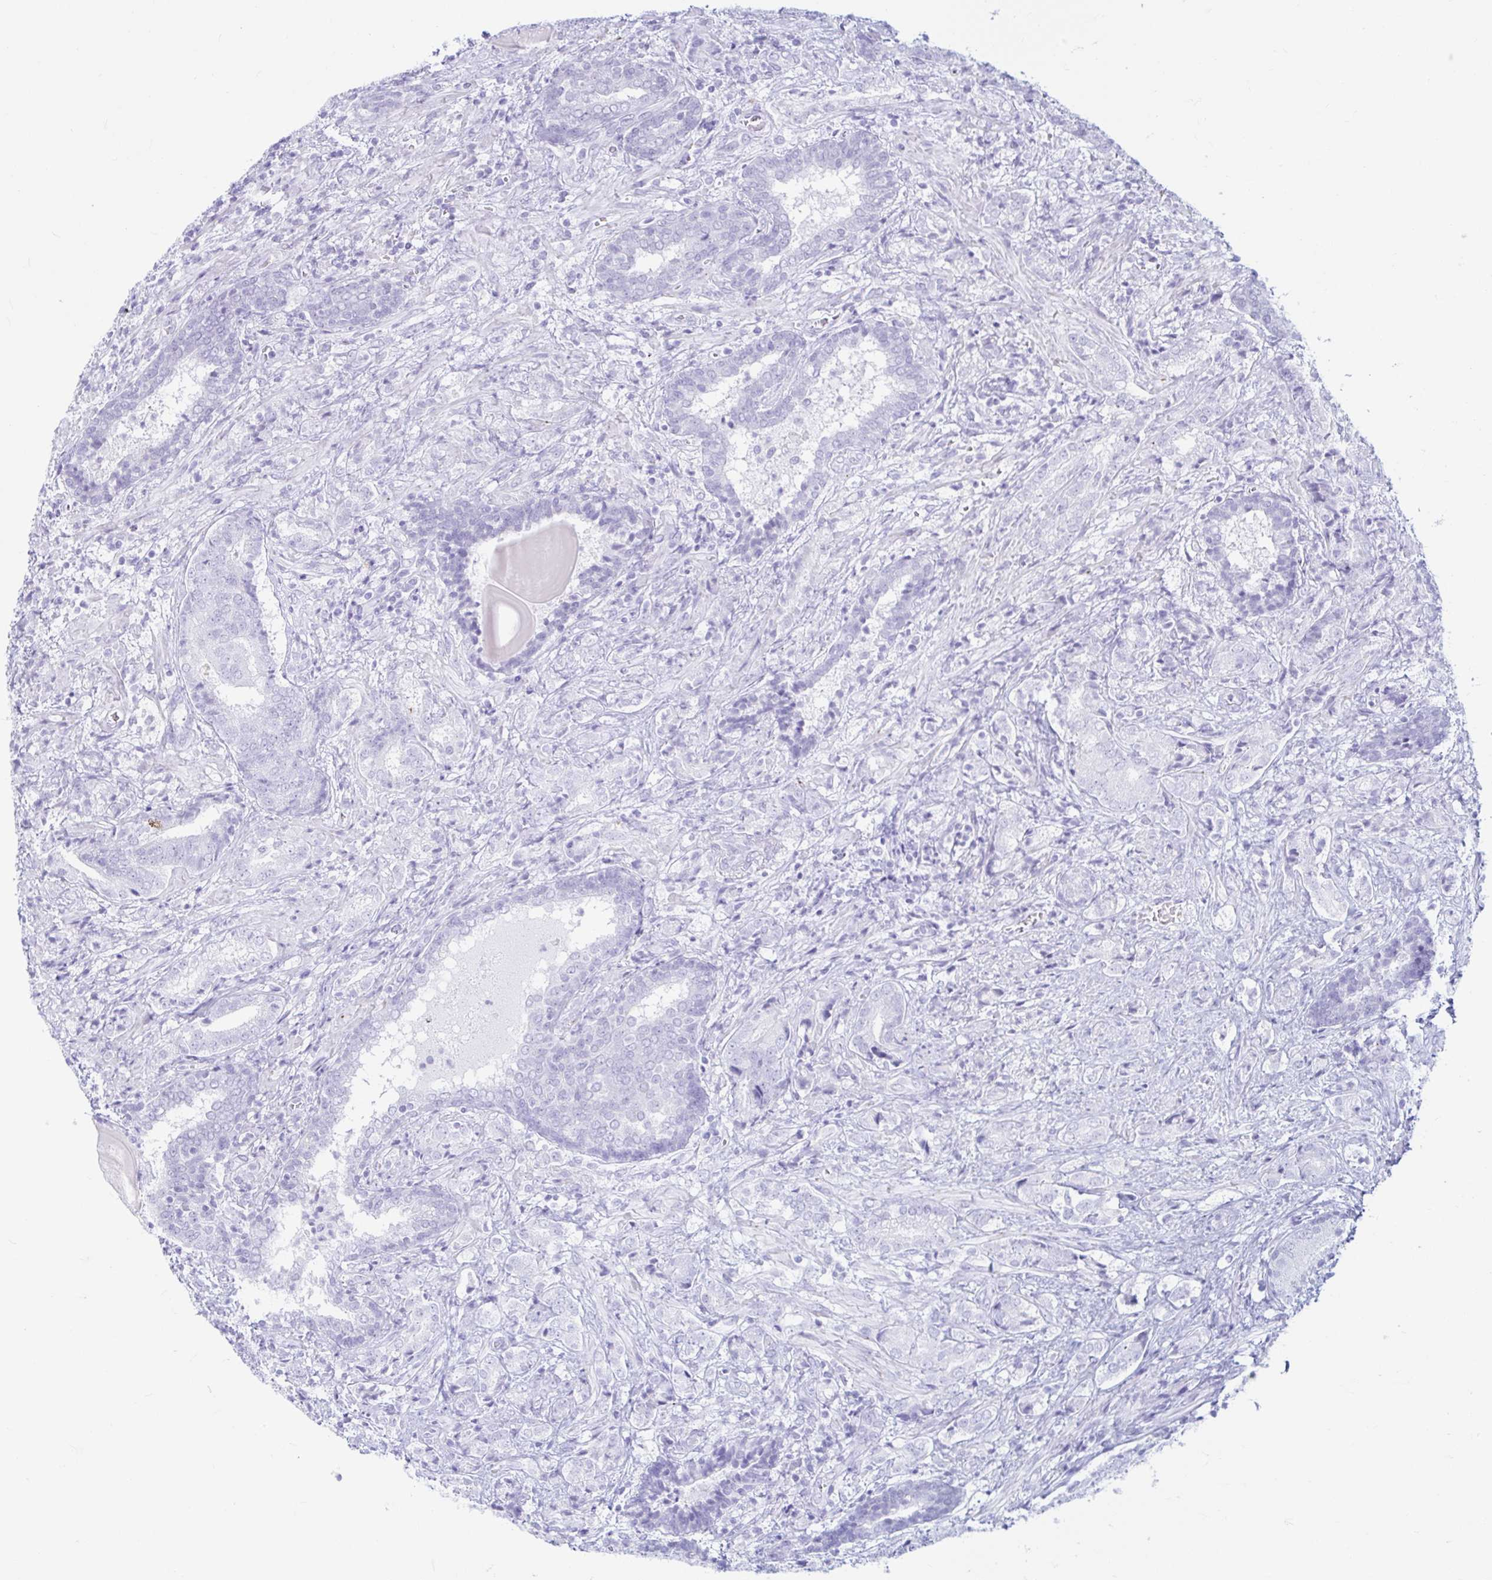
{"staining": {"intensity": "negative", "quantity": "none", "location": "none"}, "tissue": "prostate cancer", "cell_type": "Tumor cells", "image_type": "cancer", "snomed": [{"axis": "morphology", "description": "Adenocarcinoma, High grade"}, {"axis": "topography", "description": "Prostate"}], "caption": "Immunohistochemistry (IHC) photomicrograph of prostate cancer (adenocarcinoma (high-grade)) stained for a protein (brown), which displays no staining in tumor cells.", "gene": "ERICH6", "patient": {"sex": "male", "age": 62}}